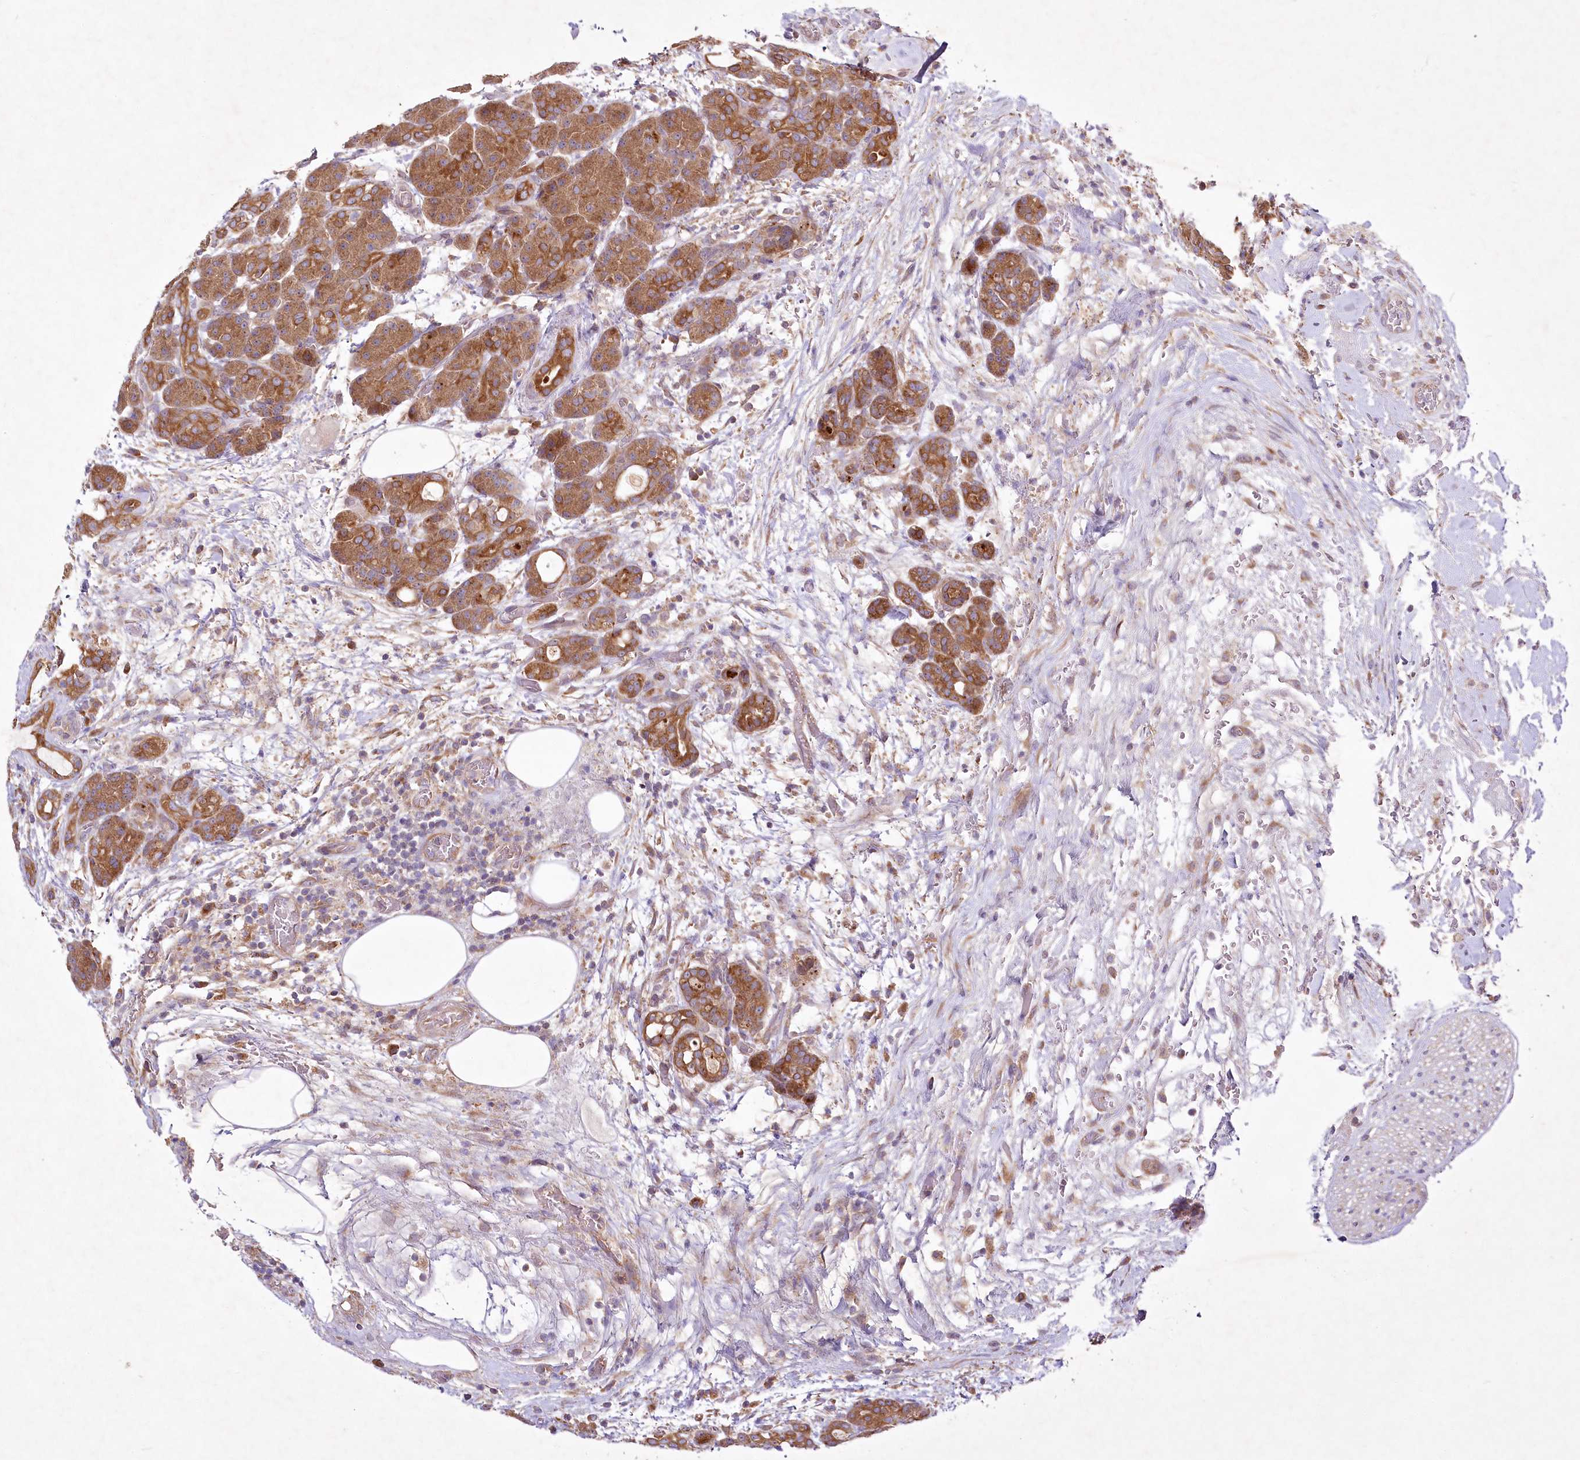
{"staining": {"intensity": "moderate", "quantity": ">75%", "location": "cytoplasmic/membranous"}, "tissue": "pancreas", "cell_type": "Exocrine glandular cells", "image_type": "normal", "snomed": [{"axis": "morphology", "description": "Normal tissue, NOS"}, {"axis": "topography", "description": "Pancreas"}], "caption": "Unremarkable pancreas displays moderate cytoplasmic/membranous positivity in approximately >75% of exocrine glandular cells The staining is performed using DAB (3,3'-diaminobenzidine) brown chromogen to label protein expression. The nuclei are counter-stained blue using hematoxylin..", "gene": "PYROXD1", "patient": {"sex": "male", "age": 63}}